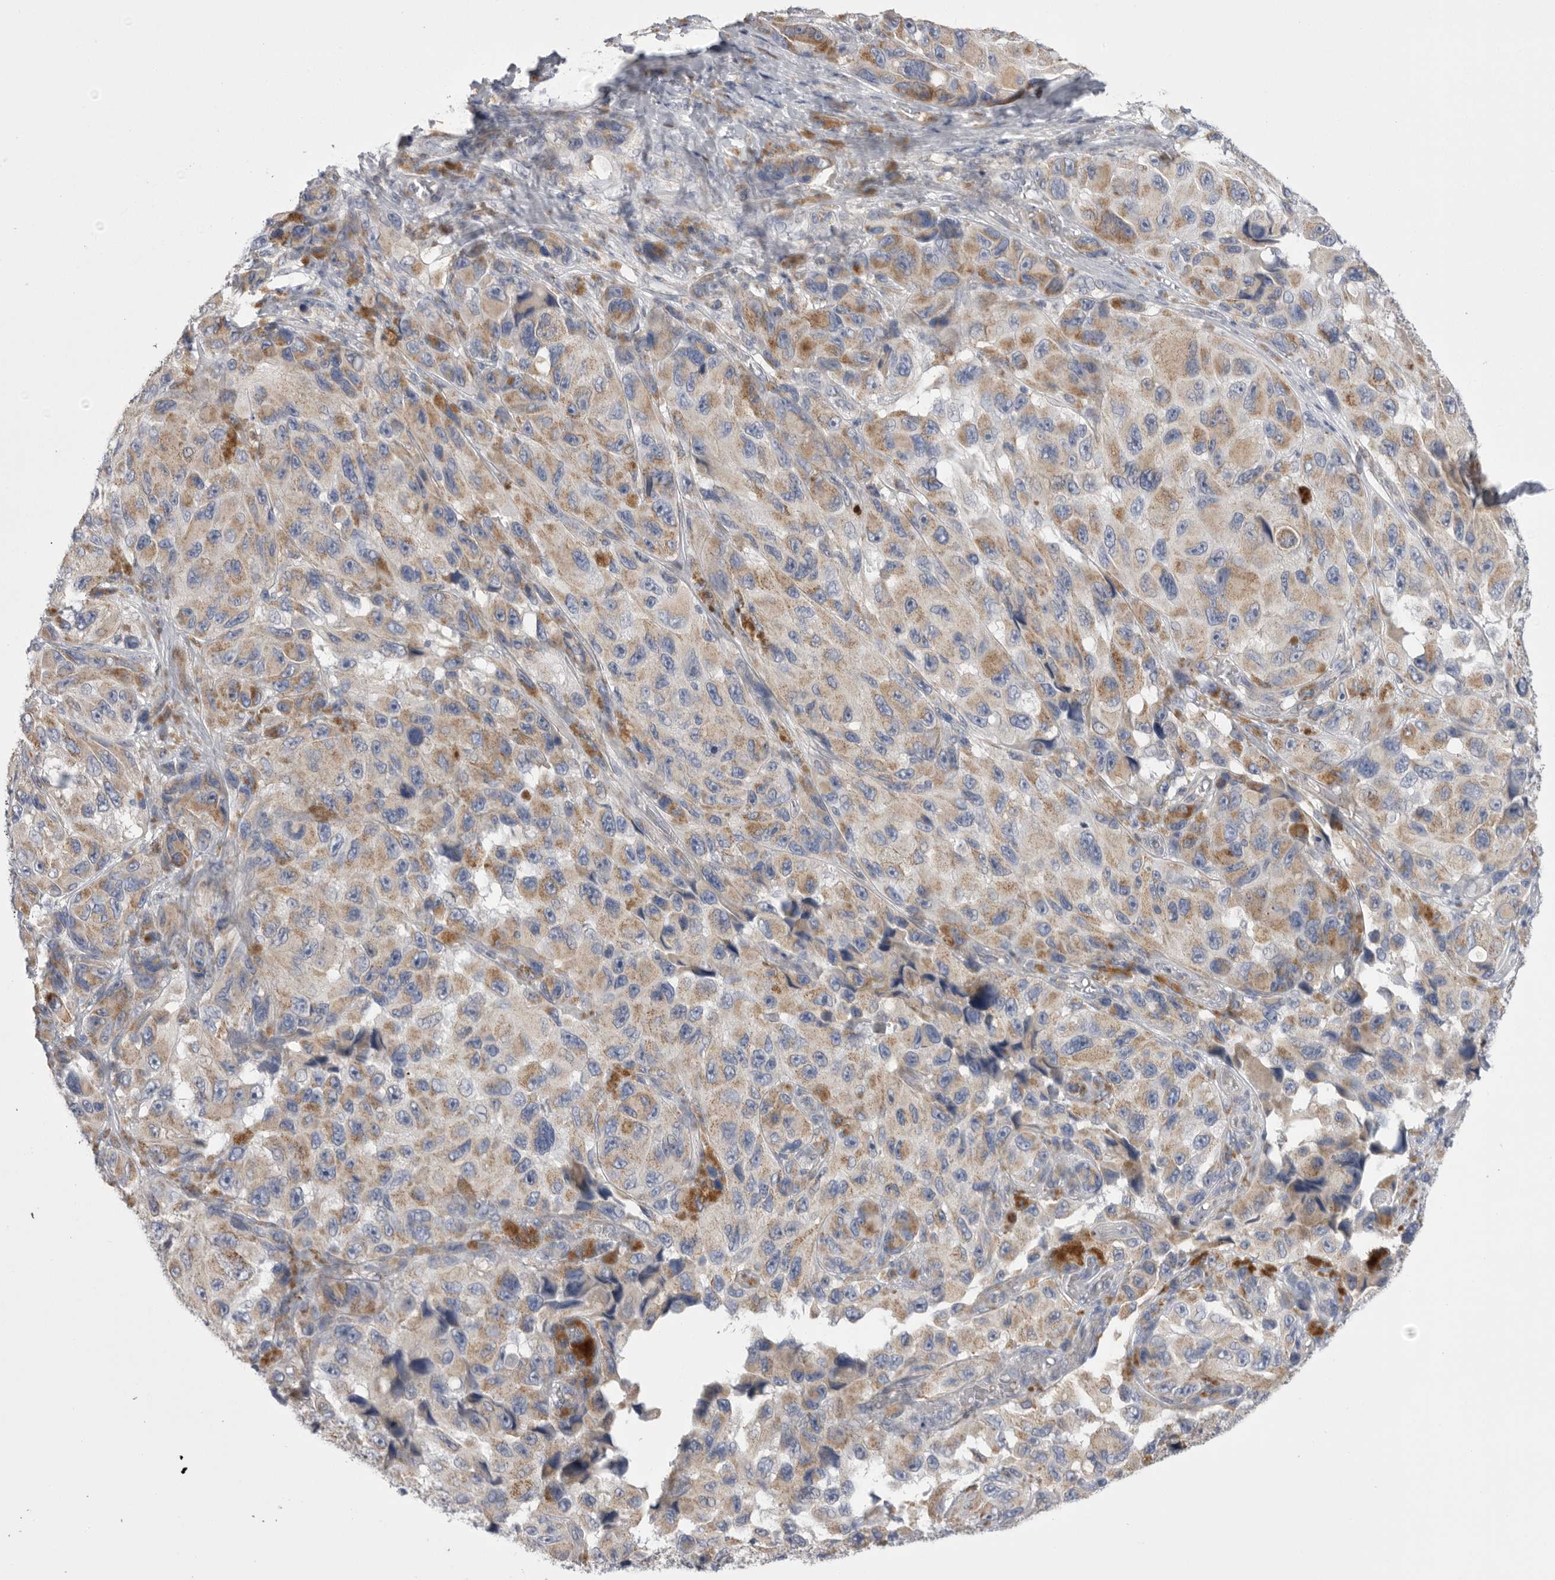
{"staining": {"intensity": "moderate", "quantity": "25%-75%", "location": "cytoplasmic/membranous"}, "tissue": "melanoma", "cell_type": "Tumor cells", "image_type": "cancer", "snomed": [{"axis": "morphology", "description": "Malignant melanoma, NOS"}, {"axis": "topography", "description": "Skin"}], "caption": "The image exhibits immunohistochemical staining of malignant melanoma. There is moderate cytoplasmic/membranous positivity is identified in about 25%-75% of tumor cells. (Stains: DAB in brown, nuclei in blue, Microscopy: brightfield microscopy at high magnification).", "gene": "CCDC126", "patient": {"sex": "female", "age": 73}}